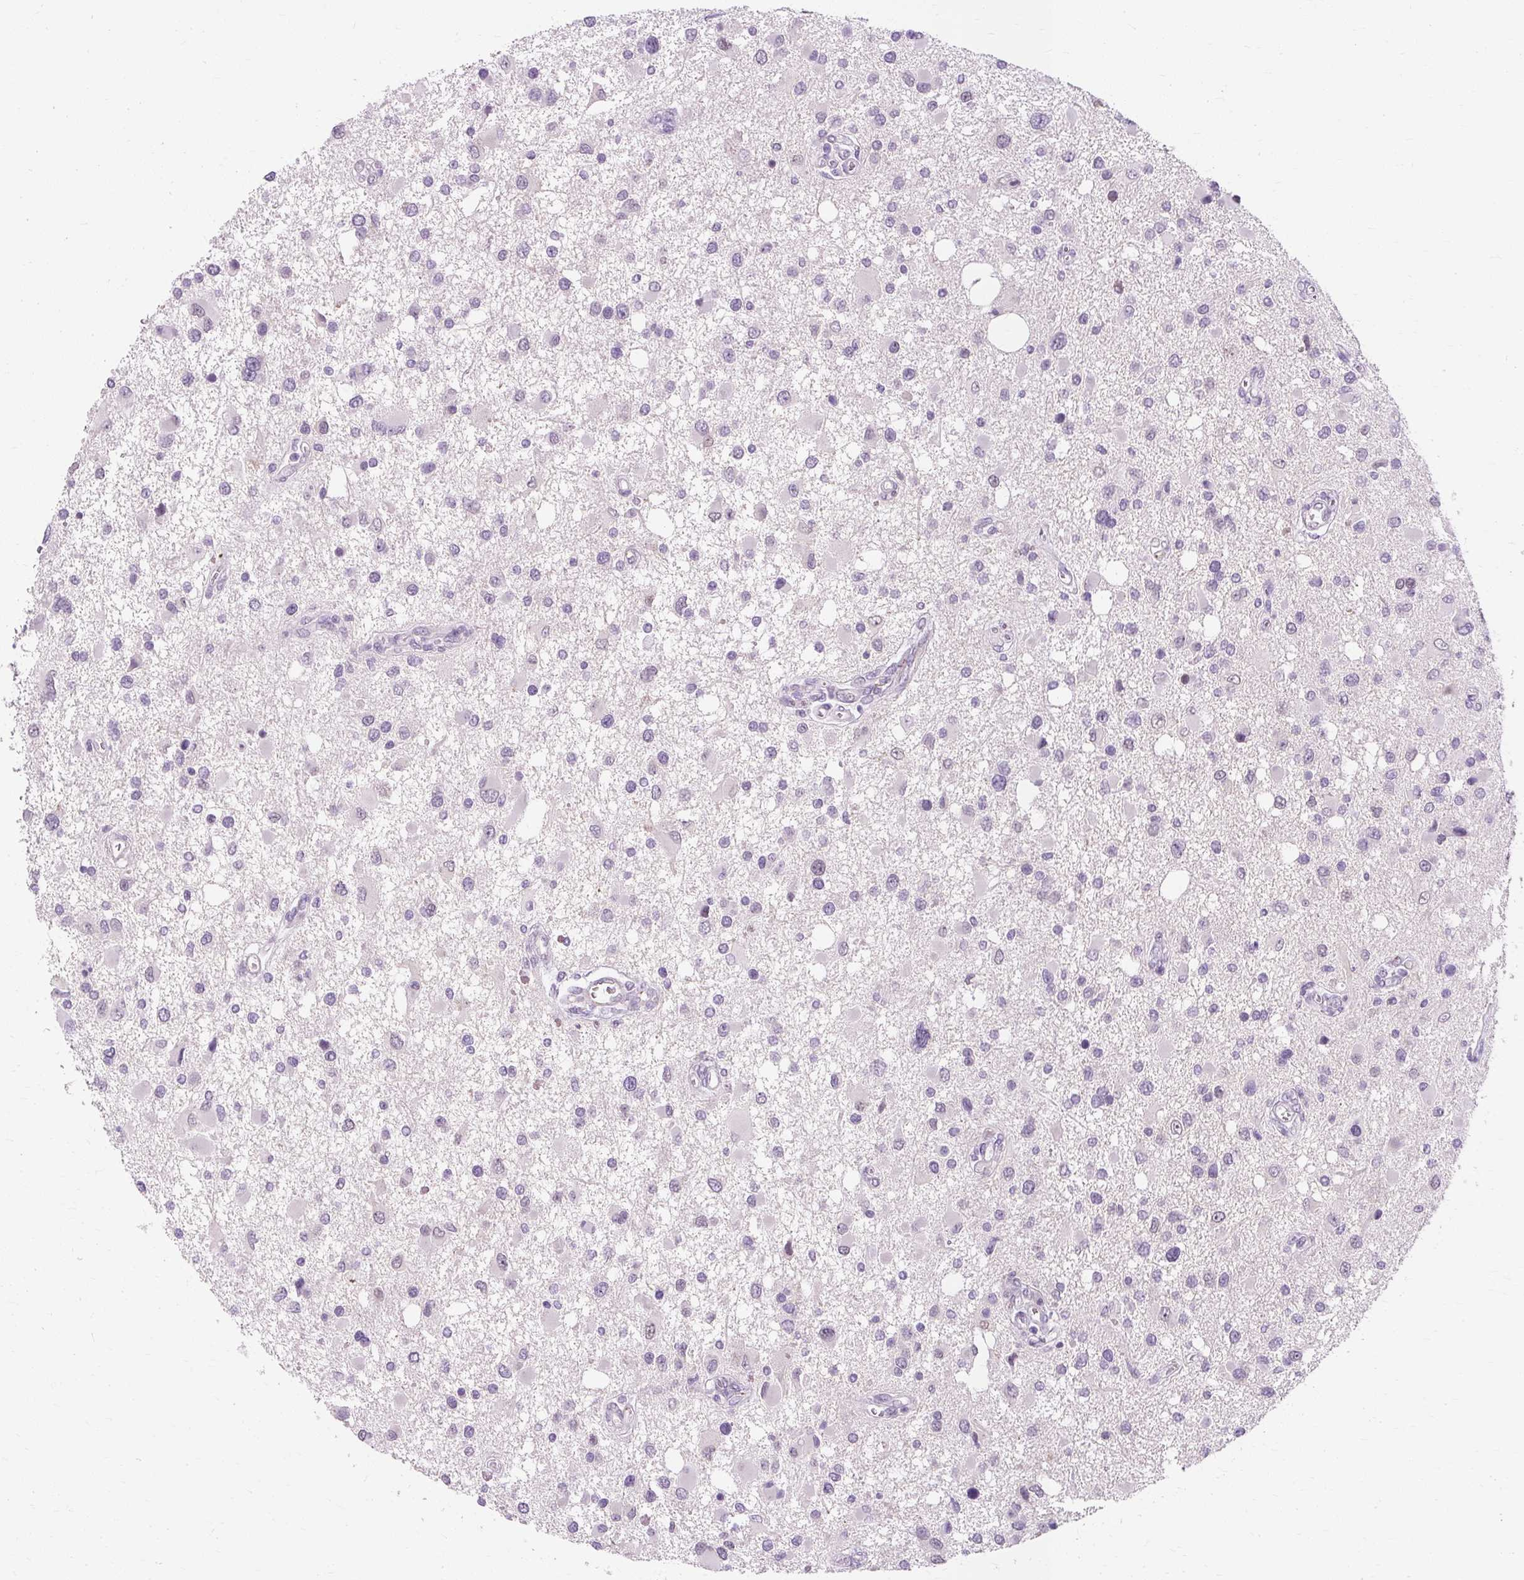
{"staining": {"intensity": "negative", "quantity": "none", "location": "none"}, "tissue": "glioma", "cell_type": "Tumor cells", "image_type": "cancer", "snomed": [{"axis": "morphology", "description": "Glioma, malignant, High grade"}, {"axis": "topography", "description": "Brain"}], "caption": "Tumor cells show no significant positivity in glioma.", "gene": "RYBP", "patient": {"sex": "male", "age": 53}}